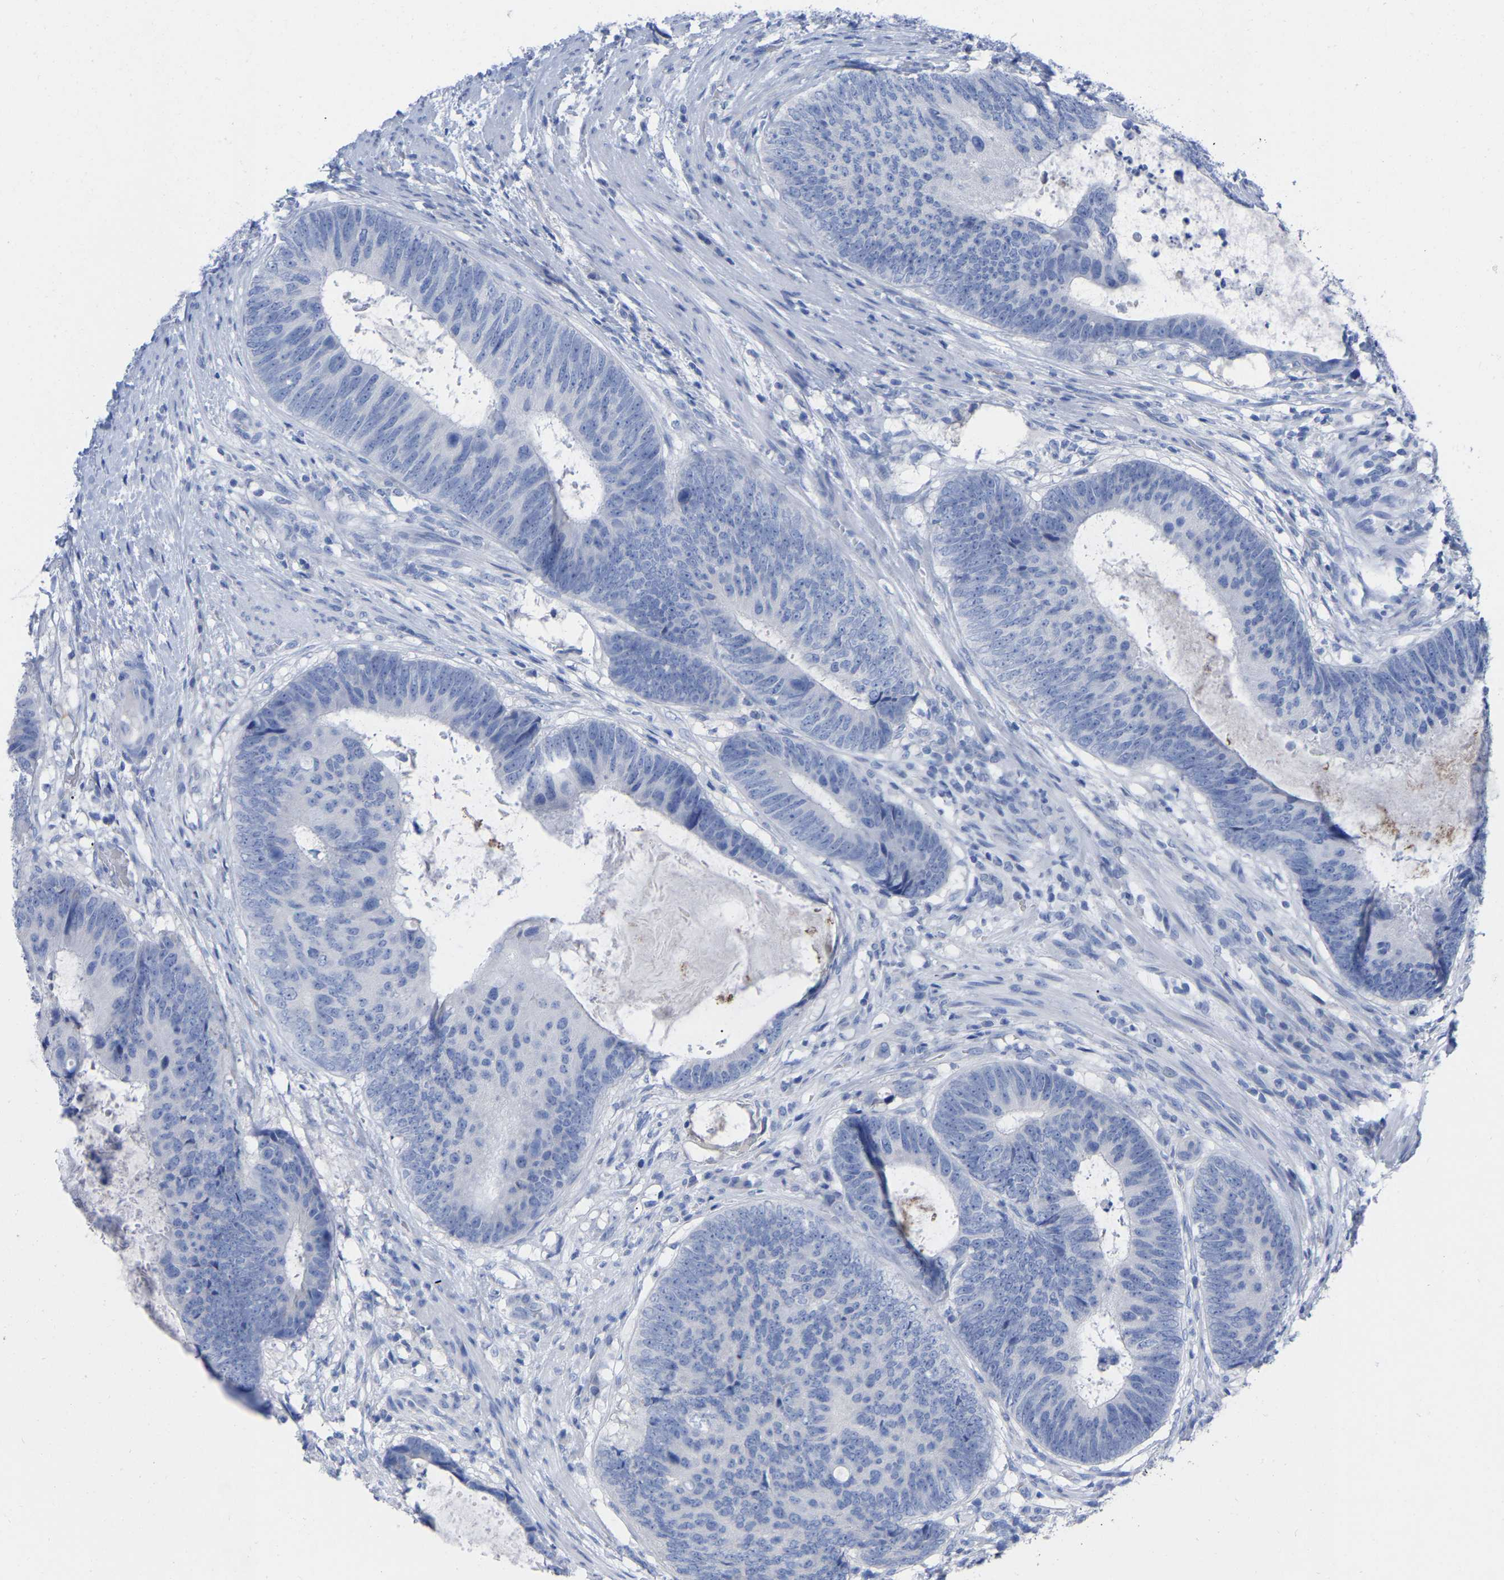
{"staining": {"intensity": "negative", "quantity": "none", "location": "none"}, "tissue": "colorectal cancer", "cell_type": "Tumor cells", "image_type": "cancer", "snomed": [{"axis": "morphology", "description": "Adenocarcinoma, NOS"}, {"axis": "topography", "description": "Colon"}], "caption": "Colorectal adenocarcinoma was stained to show a protein in brown. There is no significant expression in tumor cells. (IHC, brightfield microscopy, high magnification).", "gene": "HAPLN1", "patient": {"sex": "male", "age": 56}}